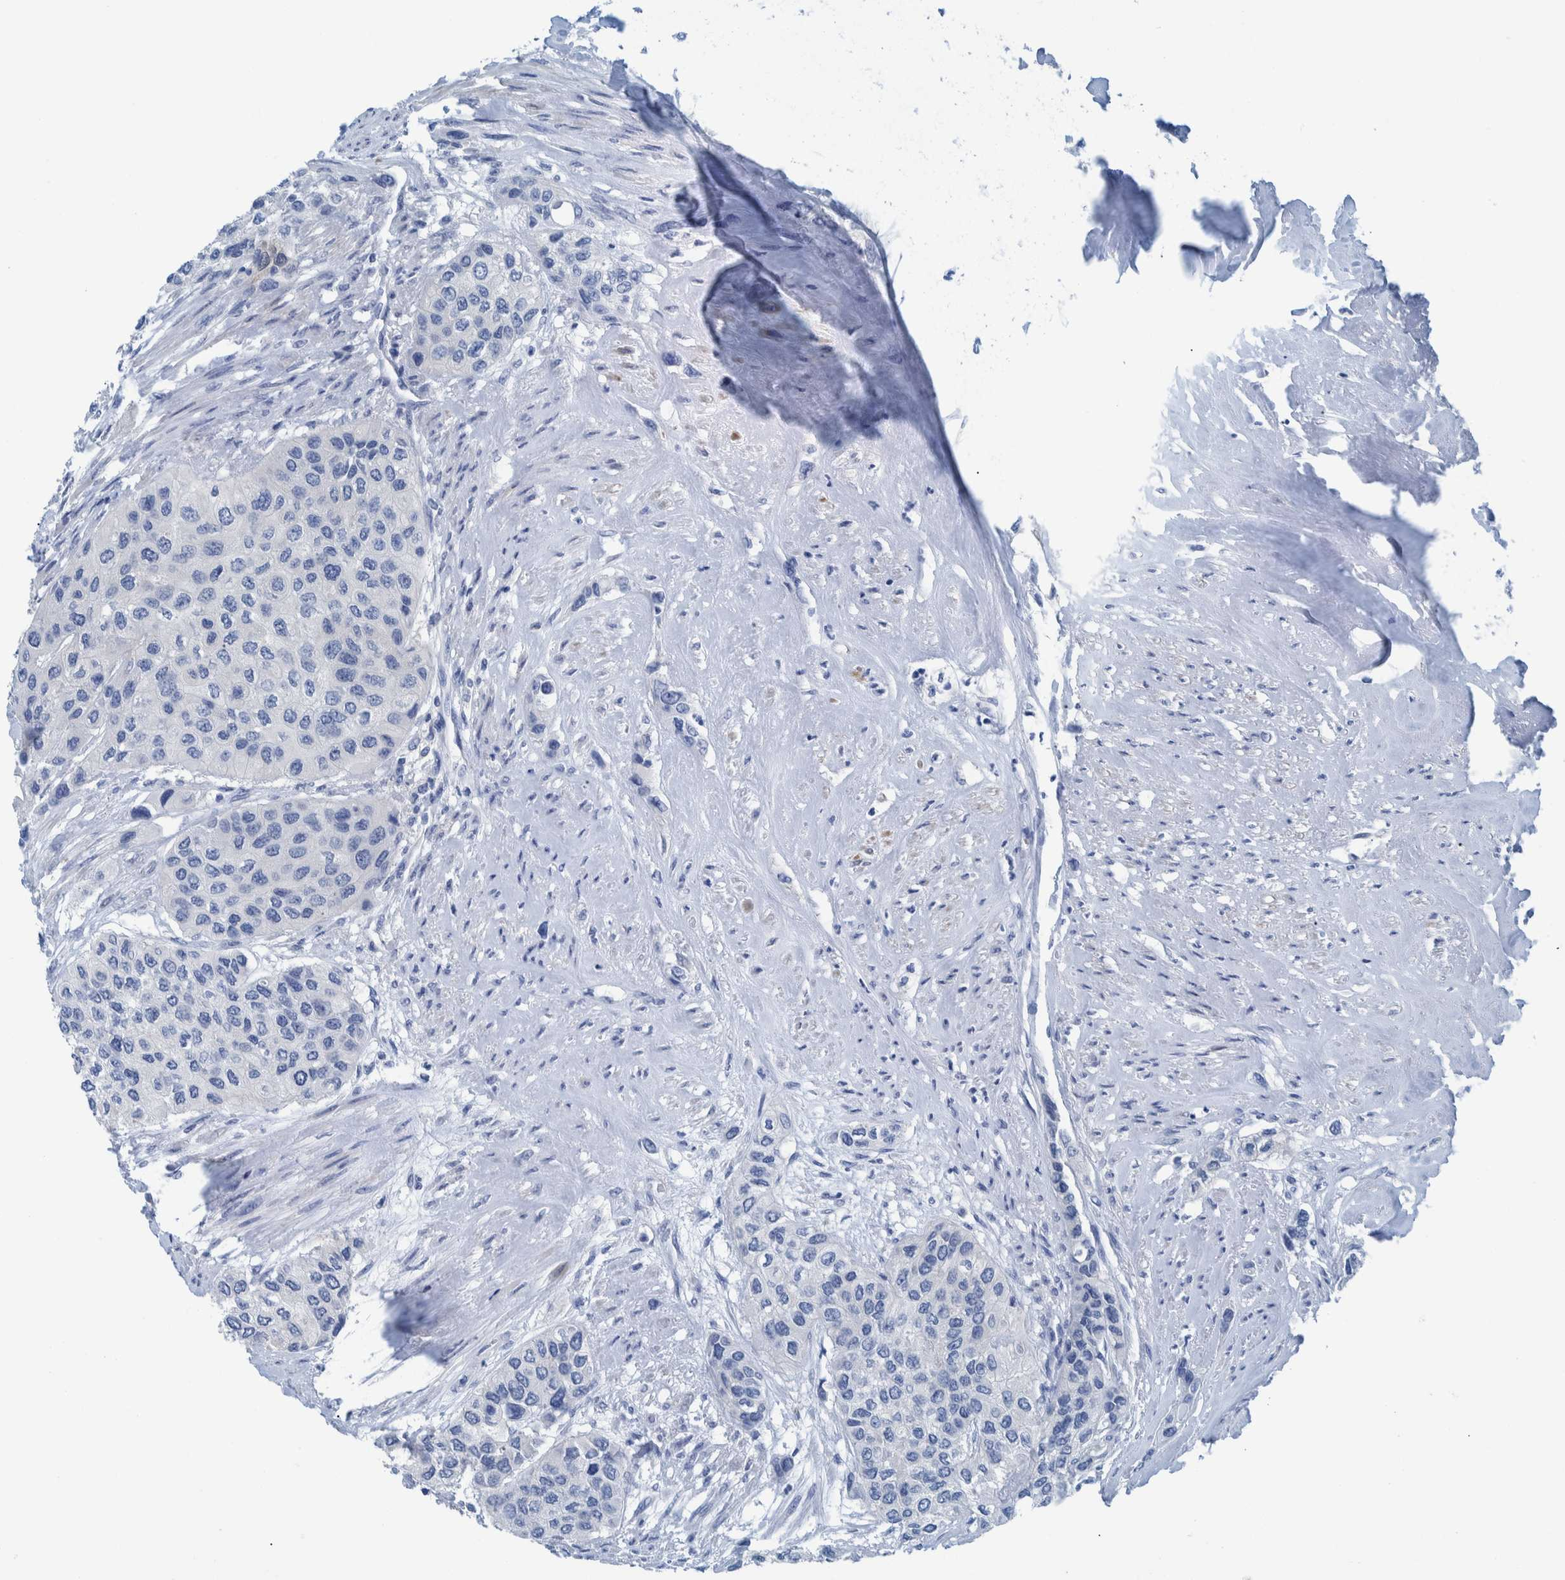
{"staining": {"intensity": "negative", "quantity": "none", "location": "none"}, "tissue": "urothelial cancer", "cell_type": "Tumor cells", "image_type": "cancer", "snomed": [{"axis": "morphology", "description": "Urothelial carcinoma, High grade"}, {"axis": "topography", "description": "Urinary bladder"}], "caption": "Urothelial carcinoma (high-grade) was stained to show a protein in brown. There is no significant positivity in tumor cells.", "gene": "IDO1", "patient": {"sex": "female", "age": 56}}